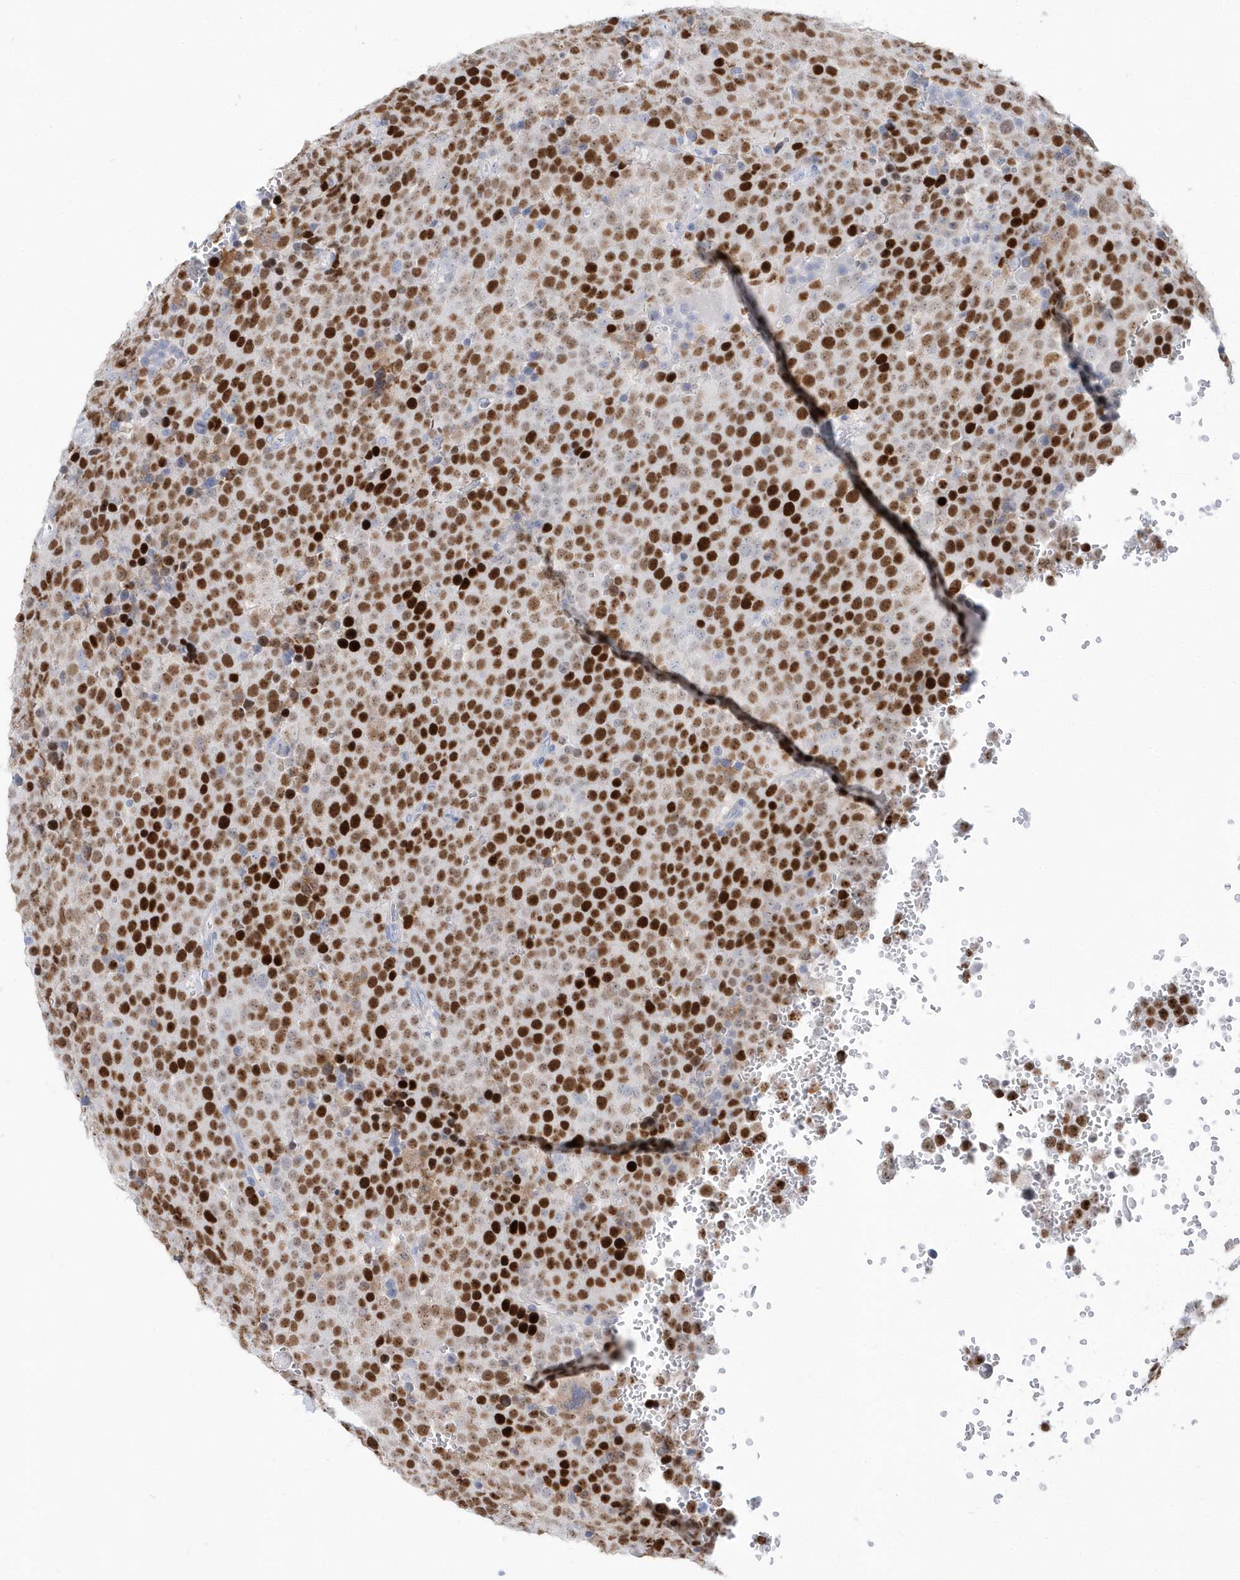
{"staining": {"intensity": "strong", "quantity": ">75%", "location": "nuclear"}, "tissue": "testis cancer", "cell_type": "Tumor cells", "image_type": "cancer", "snomed": [{"axis": "morphology", "description": "Seminoma, NOS"}, {"axis": "topography", "description": "Testis"}], "caption": "High-power microscopy captured an immunohistochemistry (IHC) photomicrograph of testis cancer (seminoma), revealing strong nuclear positivity in approximately >75% of tumor cells.", "gene": "TMCO6", "patient": {"sex": "male", "age": 71}}